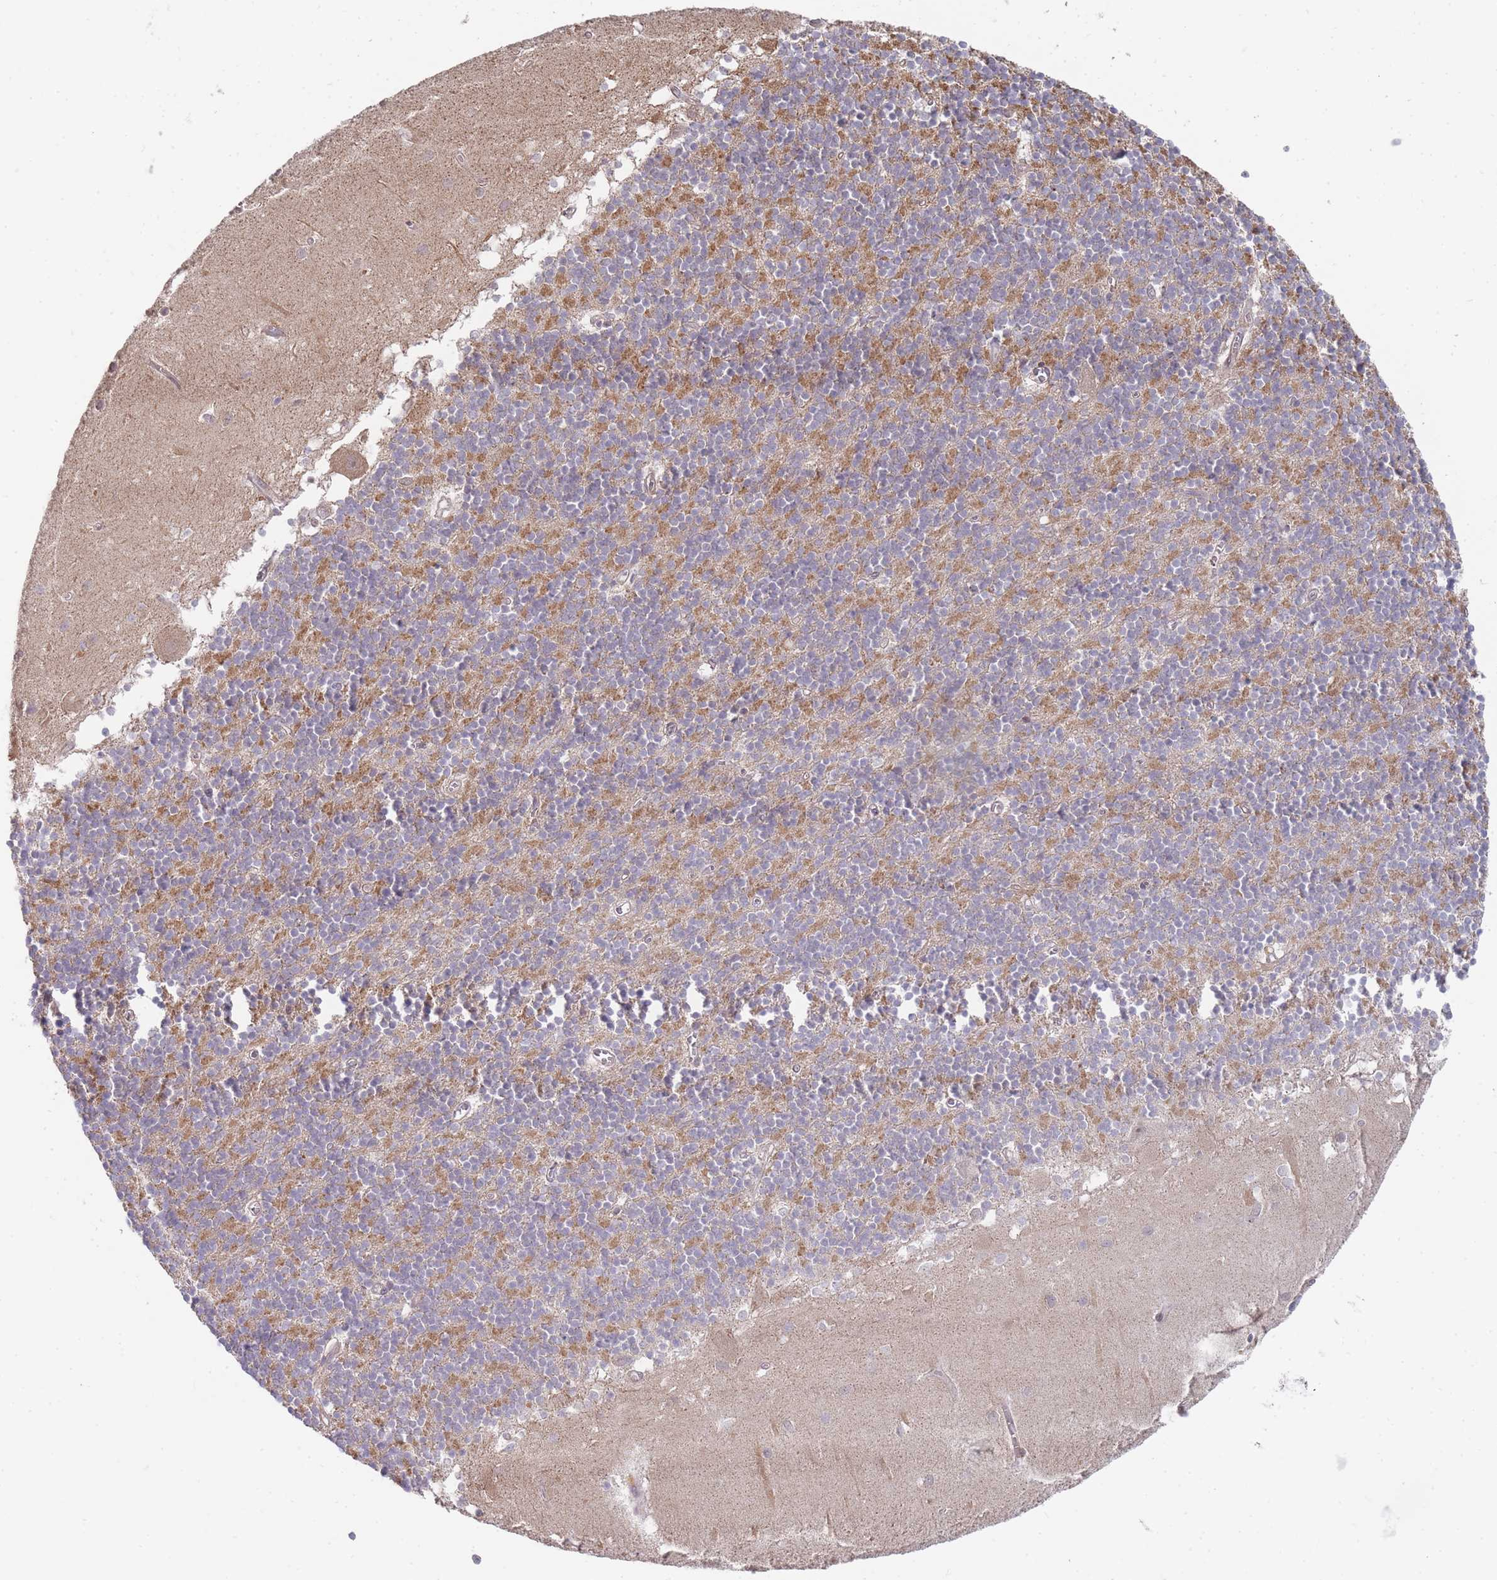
{"staining": {"intensity": "moderate", "quantity": "25%-75%", "location": "cytoplasmic/membranous"}, "tissue": "cerebellum", "cell_type": "Cells in granular layer", "image_type": "normal", "snomed": [{"axis": "morphology", "description": "Normal tissue, NOS"}, {"axis": "topography", "description": "Cerebellum"}], "caption": "Approximately 25%-75% of cells in granular layer in unremarkable cerebellum display moderate cytoplasmic/membranous protein expression as visualized by brown immunohistochemical staining.", "gene": "TRIM26", "patient": {"sex": "male", "age": 54}}